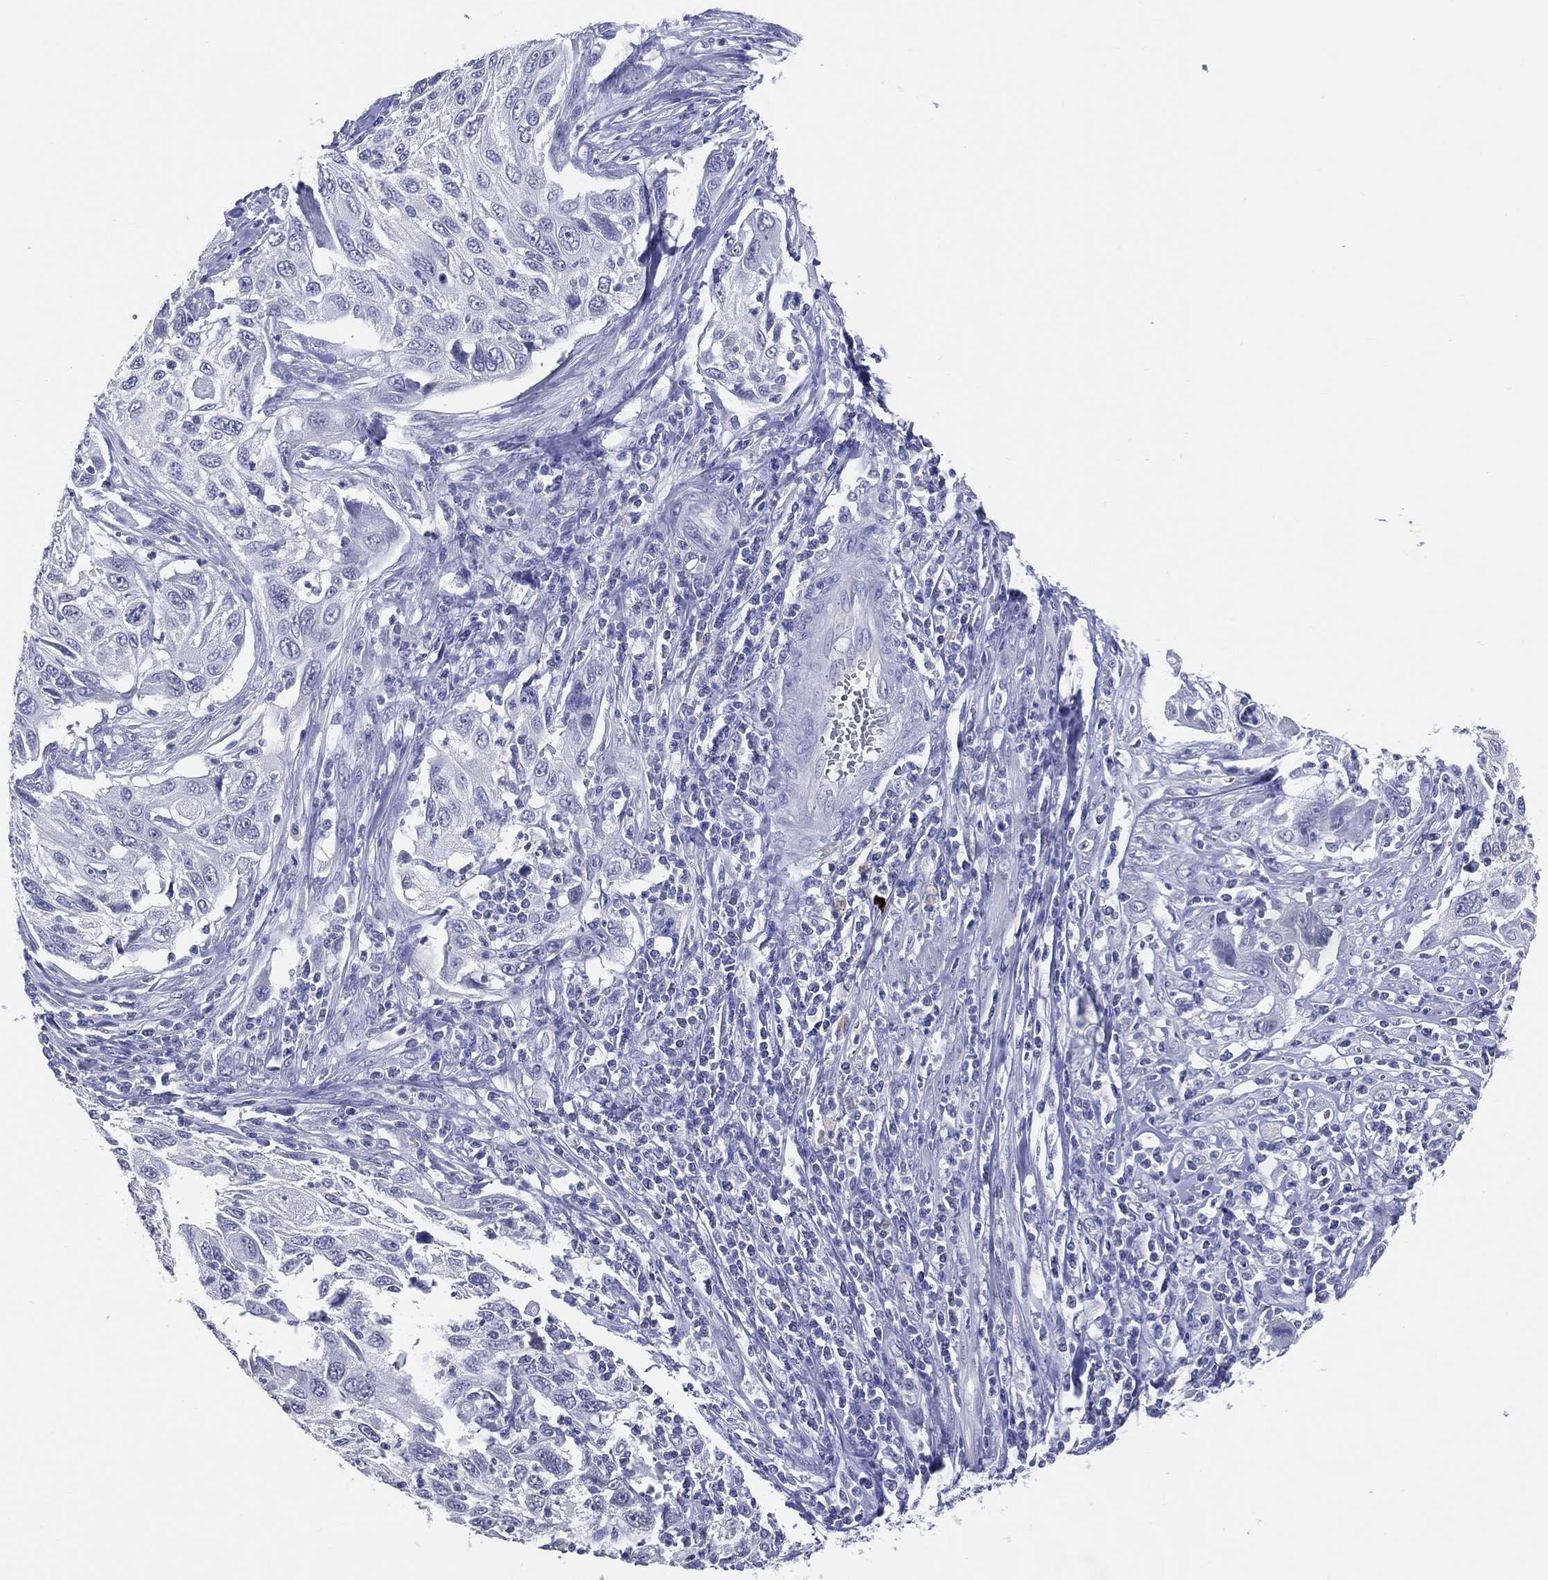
{"staining": {"intensity": "negative", "quantity": "none", "location": "none"}, "tissue": "cervical cancer", "cell_type": "Tumor cells", "image_type": "cancer", "snomed": [{"axis": "morphology", "description": "Squamous cell carcinoma, NOS"}, {"axis": "topography", "description": "Cervix"}], "caption": "Protein analysis of cervical squamous cell carcinoma demonstrates no significant staining in tumor cells.", "gene": "DNAH6", "patient": {"sex": "female", "age": 70}}